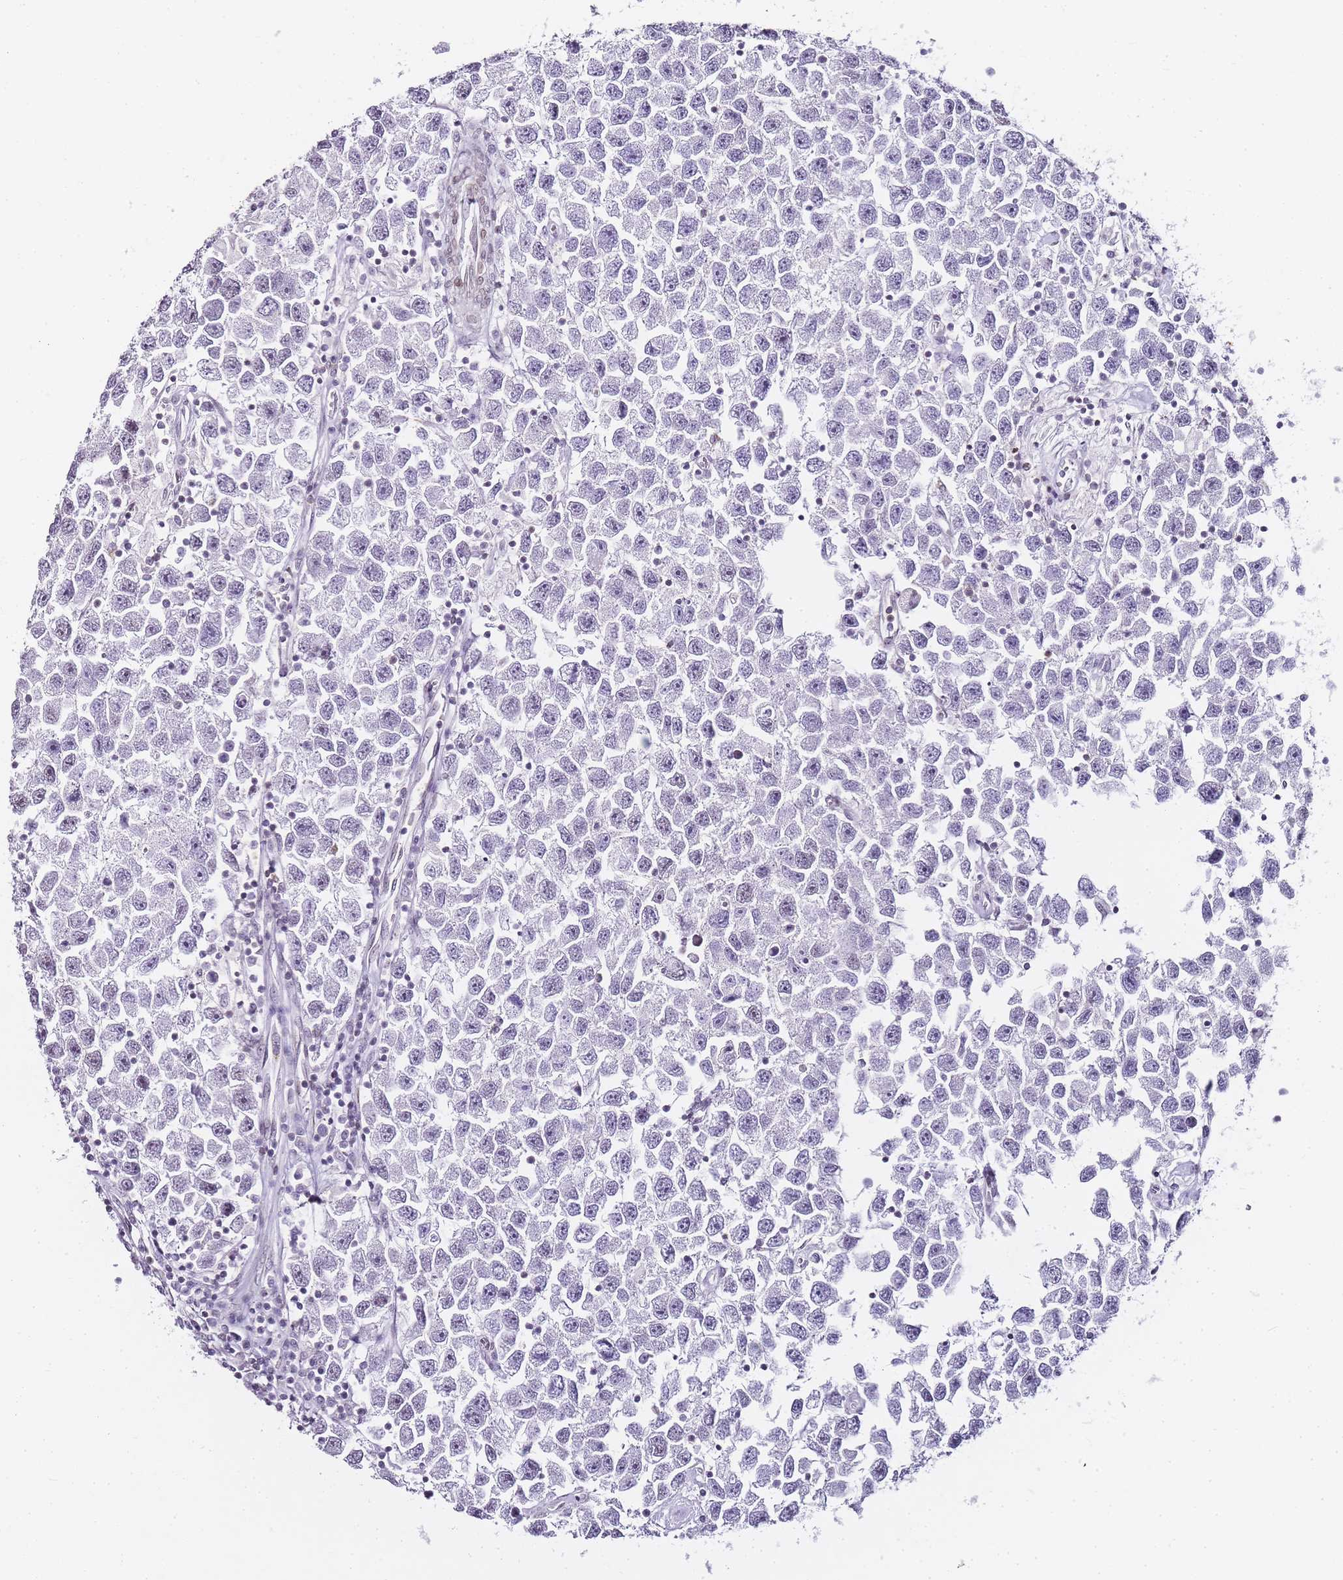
{"staining": {"intensity": "negative", "quantity": "none", "location": "none"}, "tissue": "testis cancer", "cell_type": "Tumor cells", "image_type": "cancer", "snomed": [{"axis": "morphology", "description": "Seminoma, NOS"}, {"axis": "topography", "description": "Testis"}], "caption": "Immunohistochemical staining of human testis cancer (seminoma) demonstrates no significant staining in tumor cells.", "gene": "JAKMIP1", "patient": {"sex": "male", "age": 26}}